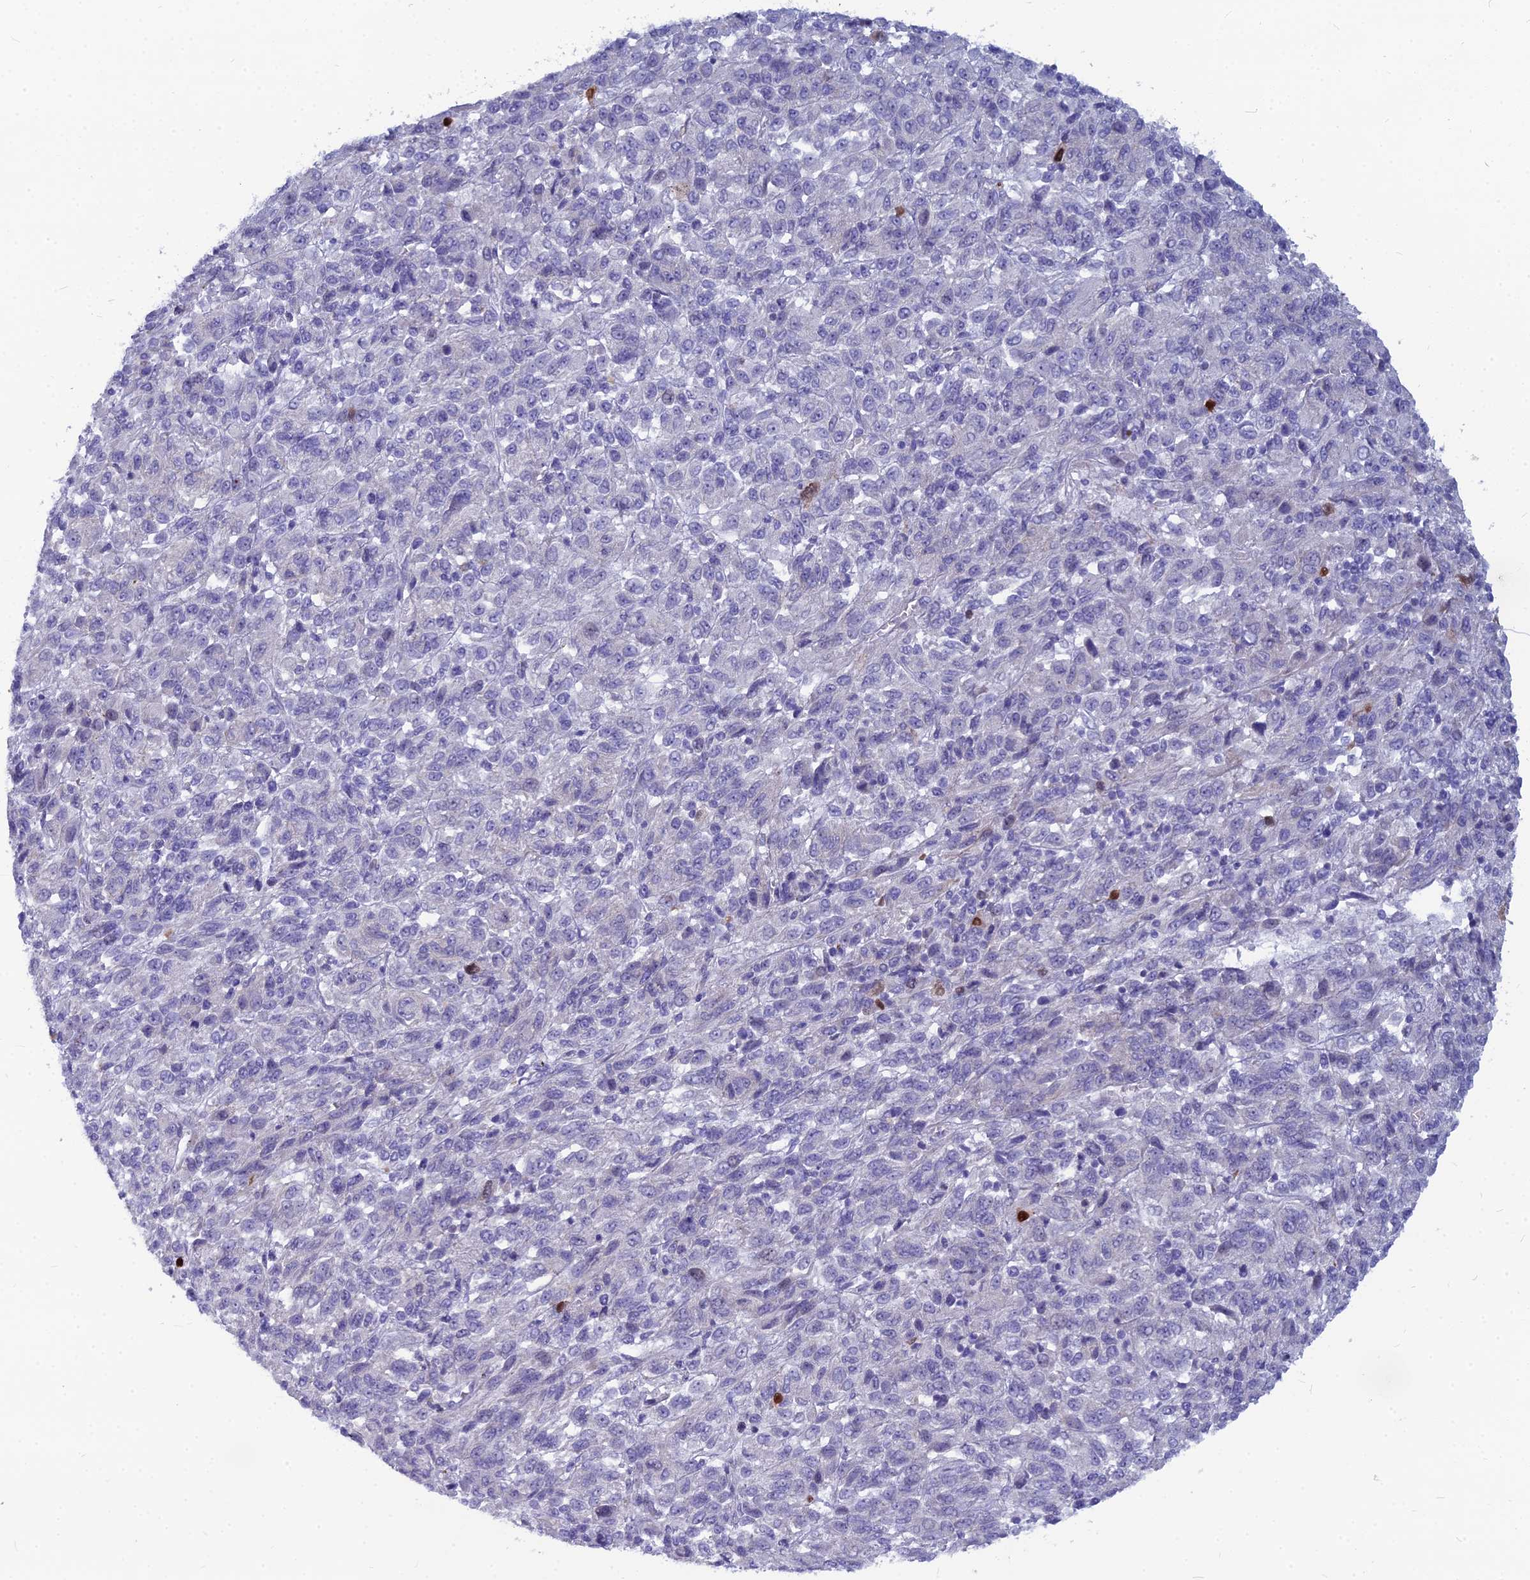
{"staining": {"intensity": "moderate", "quantity": "<25%", "location": "nuclear"}, "tissue": "melanoma", "cell_type": "Tumor cells", "image_type": "cancer", "snomed": [{"axis": "morphology", "description": "Malignant melanoma, Metastatic site"}, {"axis": "topography", "description": "Lung"}], "caption": "Tumor cells reveal low levels of moderate nuclear expression in approximately <25% of cells in human malignant melanoma (metastatic site). (brown staining indicates protein expression, while blue staining denotes nuclei).", "gene": "NUSAP1", "patient": {"sex": "male", "age": 64}}